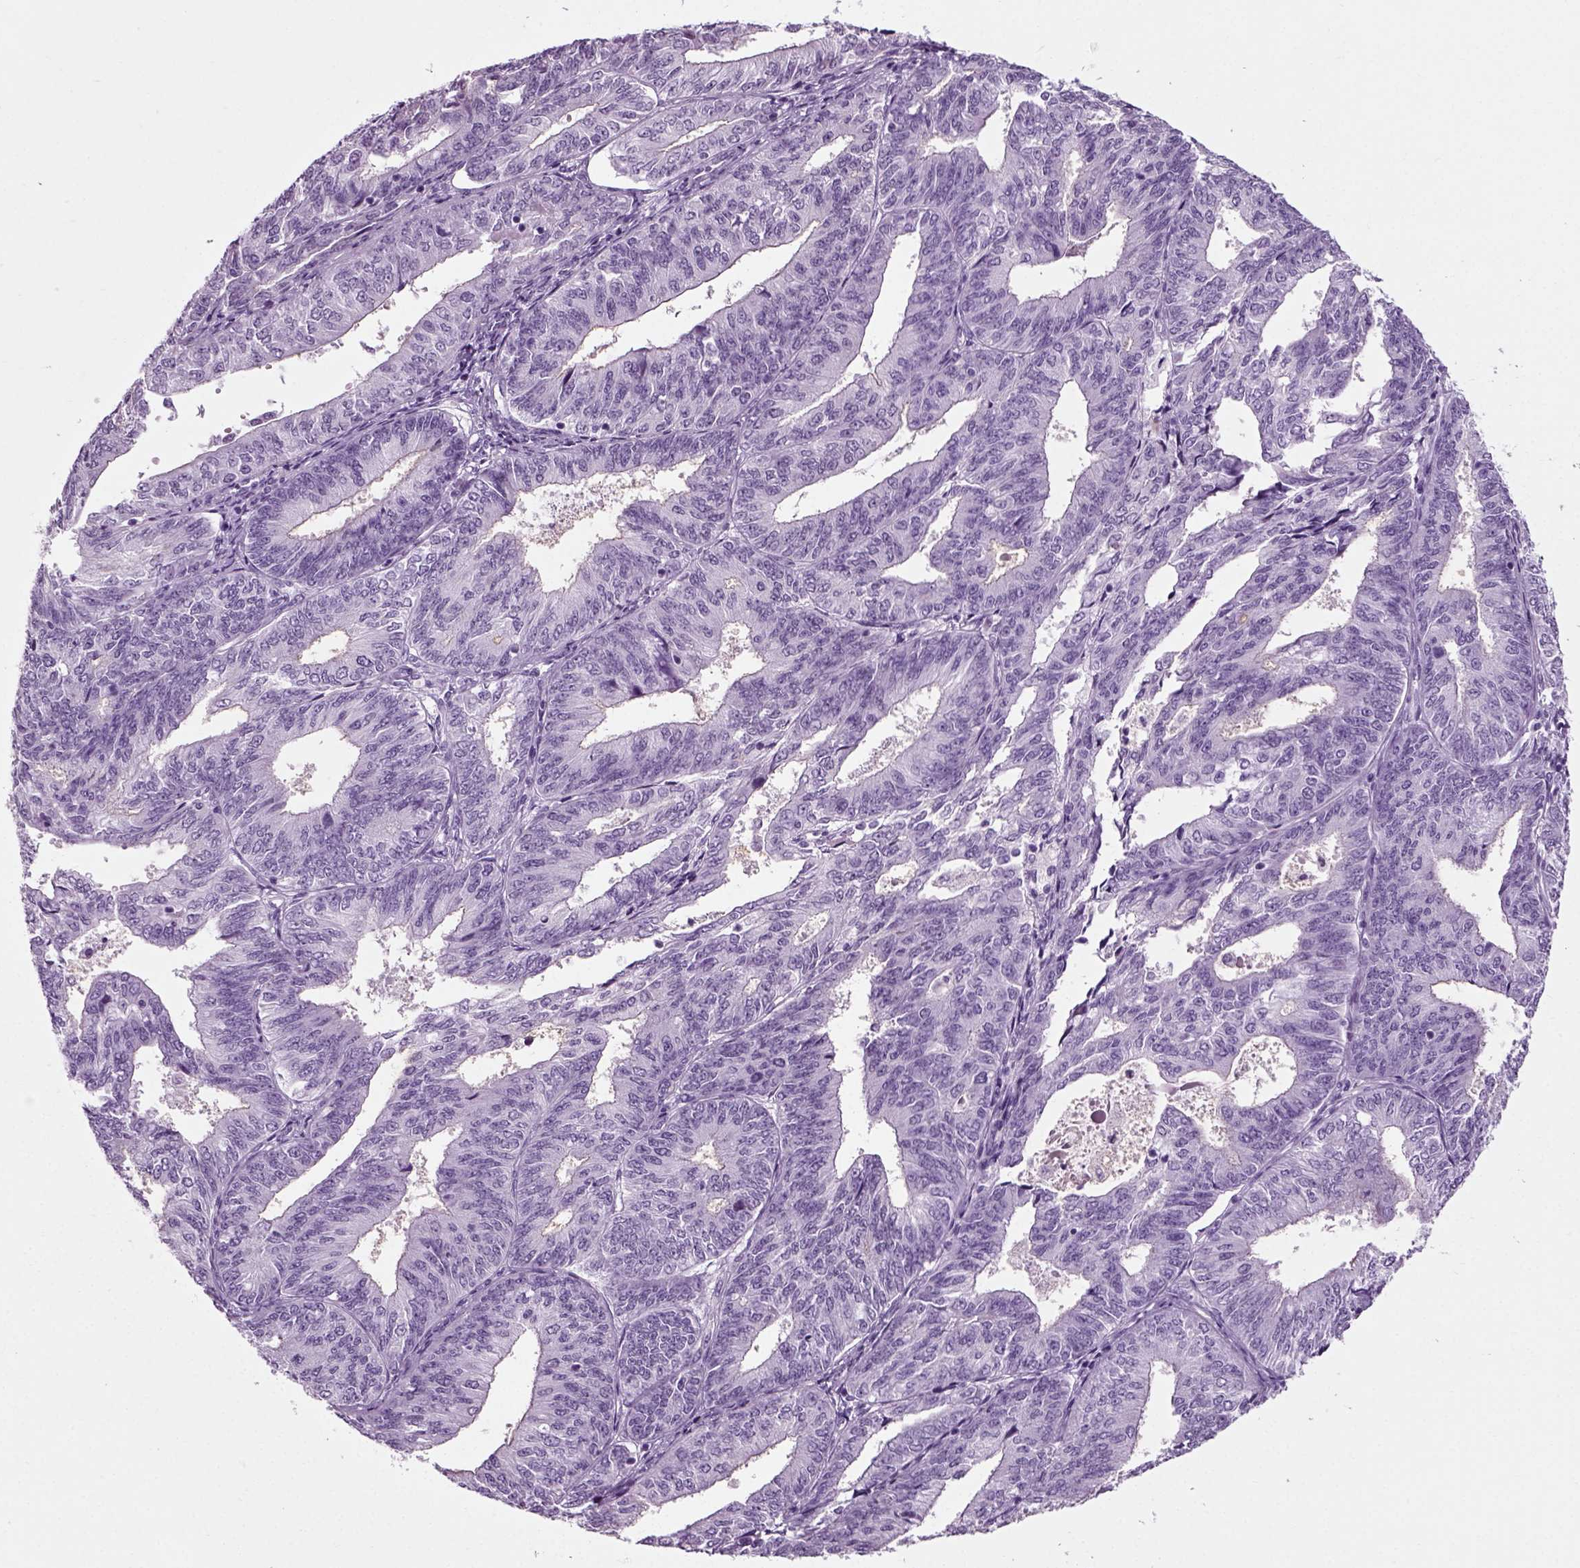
{"staining": {"intensity": "weak", "quantity": "<25%", "location": "cytoplasmic/membranous"}, "tissue": "endometrial cancer", "cell_type": "Tumor cells", "image_type": "cancer", "snomed": [{"axis": "morphology", "description": "Adenocarcinoma, NOS"}, {"axis": "topography", "description": "Endometrium"}], "caption": "Human endometrial cancer (adenocarcinoma) stained for a protein using IHC shows no expression in tumor cells.", "gene": "SLC26A8", "patient": {"sex": "female", "age": 58}}